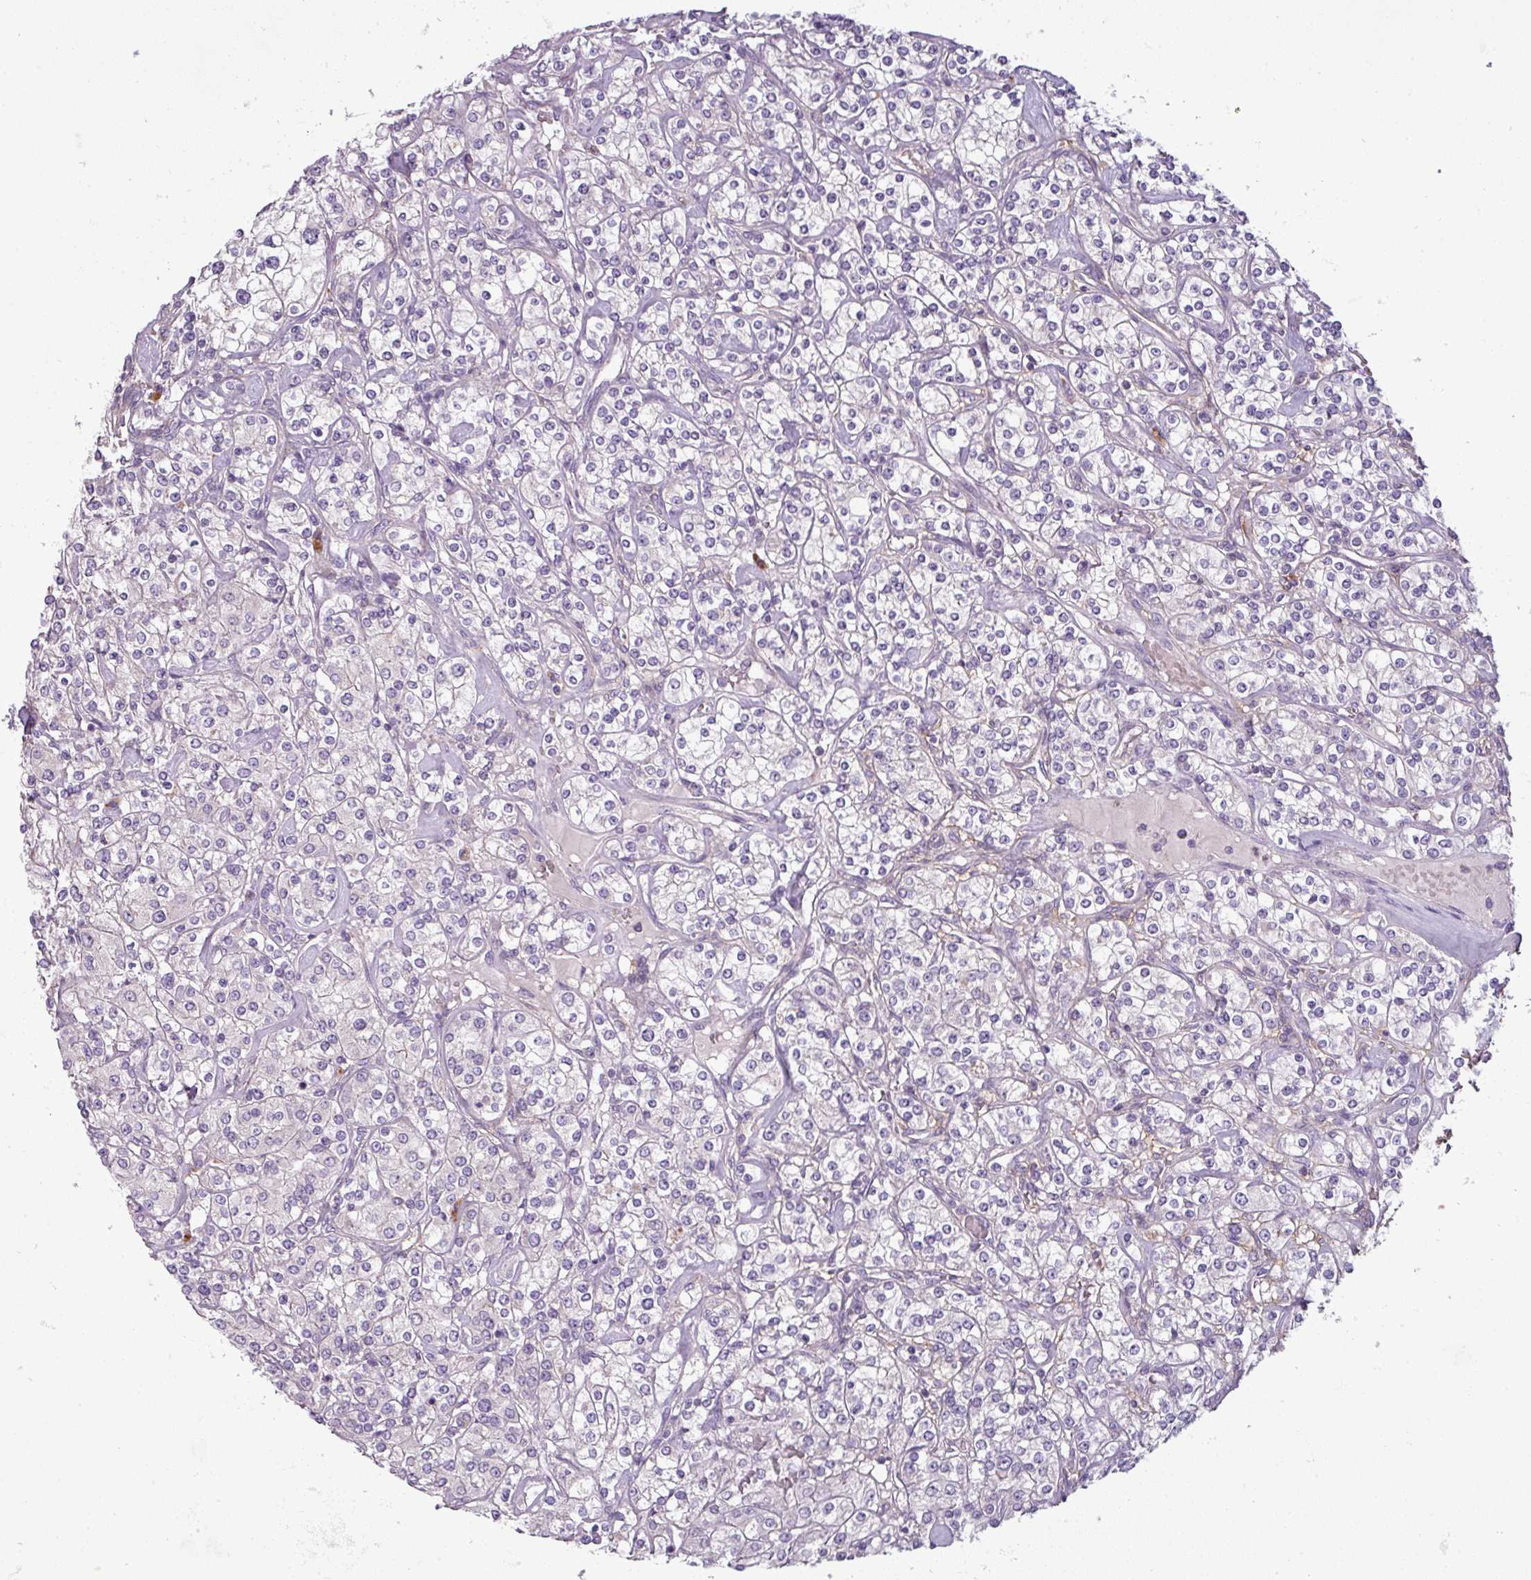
{"staining": {"intensity": "negative", "quantity": "none", "location": "none"}, "tissue": "renal cancer", "cell_type": "Tumor cells", "image_type": "cancer", "snomed": [{"axis": "morphology", "description": "Adenocarcinoma, NOS"}, {"axis": "topography", "description": "Kidney"}], "caption": "Immunohistochemical staining of human renal cancer displays no significant positivity in tumor cells. Brightfield microscopy of immunohistochemistry (IHC) stained with DAB (3,3'-diaminobenzidine) (brown) and hematoxylin (blue), captured at high magnification.", "gene": "PNMA6A", "patient": {"sex": "male", "age": 77}}